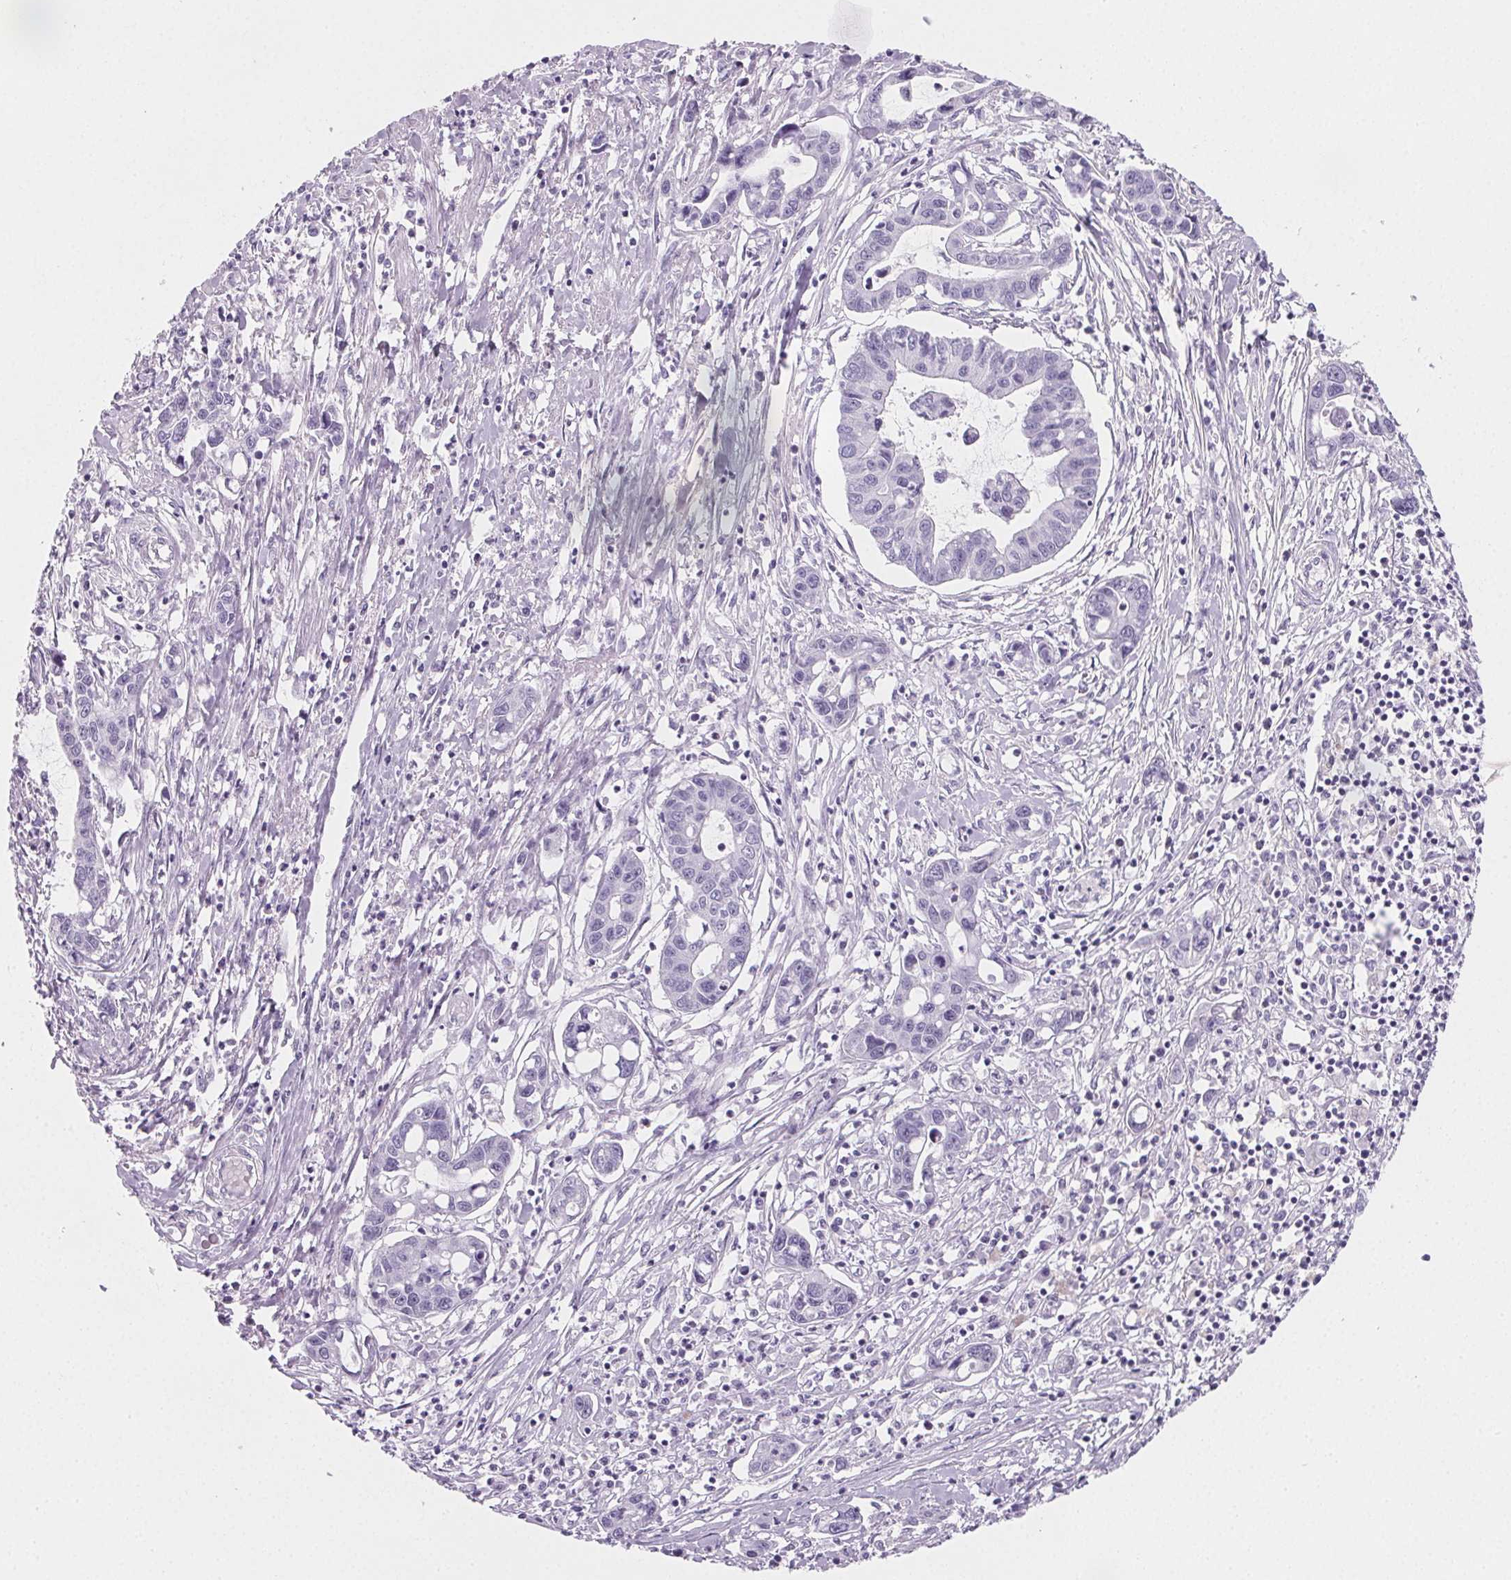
{"staining": {"intensity": "negative", "quantity": "none", "location": "none"}, "tissue": "liver cancer", "cell_type": "Tumor cells", "image_type": "cancer", "snomed": [{"axis": "morphology", "description": "Cholangiocarcinoma"}, {"axis": "topography", "description": "Liver"}], "caption": "Immunohistochemistry (IHC) image of neoplastic tissue: liver cancer stained with DAB (3,3'-diaminobenzidine) displays no significant protein staining in tumor cells.", "gene": "PRSS3", "patient": {"sex": "male", "age": 58}}